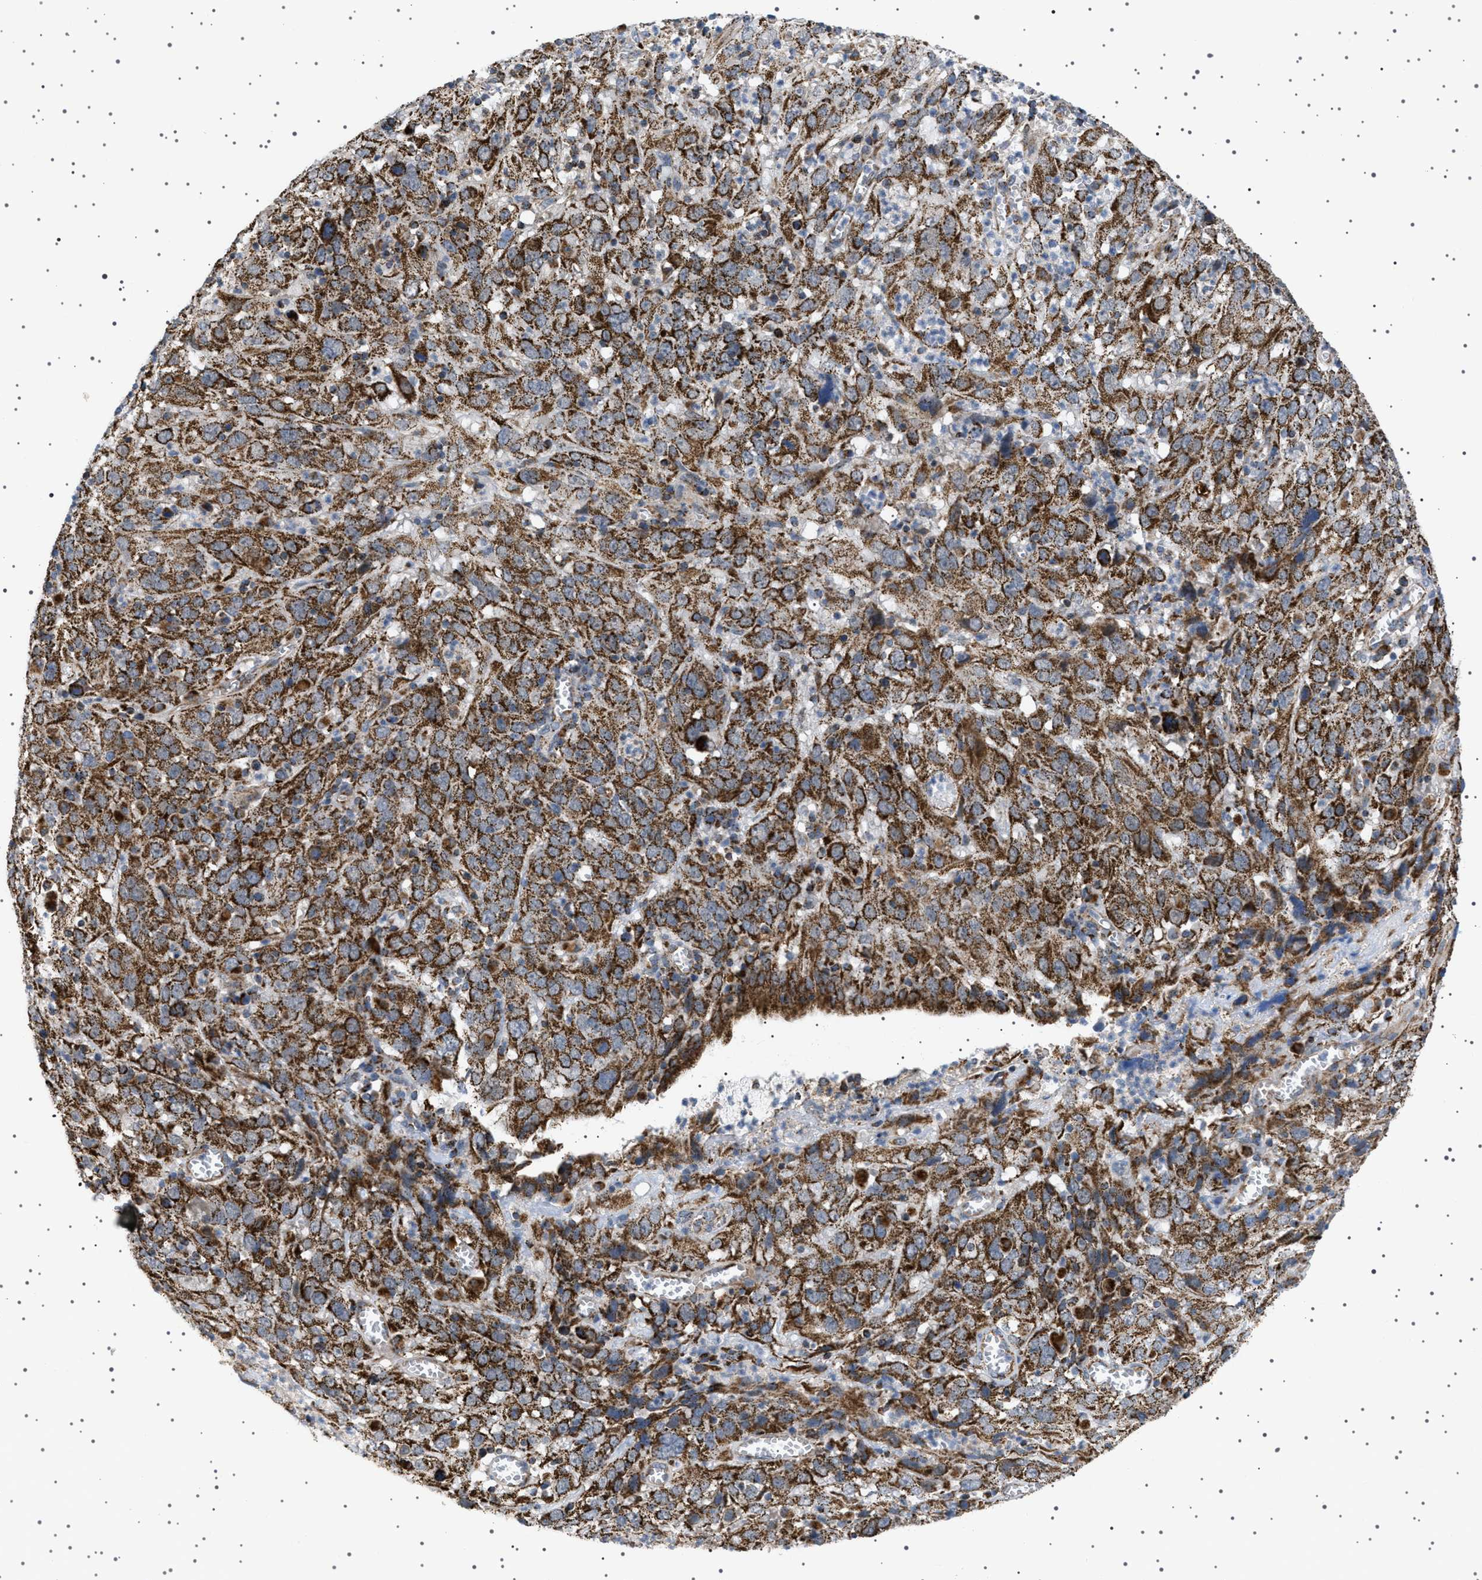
{"staining": {"intensity": "strong", "quantity": ">75%", "location": "cytoplasmic/membranous"}, "tissue": "cervical cancer", "cell_type": "Tumor cells", "image_type": "cancer", "snomed": [{"axis": "morphology", "description": "Squamous cell carcinoma, NOS"}, {"axis": "topography", "description": "Cervix"}], "caption": "Human cervical cancer (squamous cell carcinoma) stained for a protein (brown) reveals strong cytoplasmic/membranous positive positivity in about >75% of tumor cells.", "gene": "UBXN8", "patient": {"sex": "female", "age": 32}}